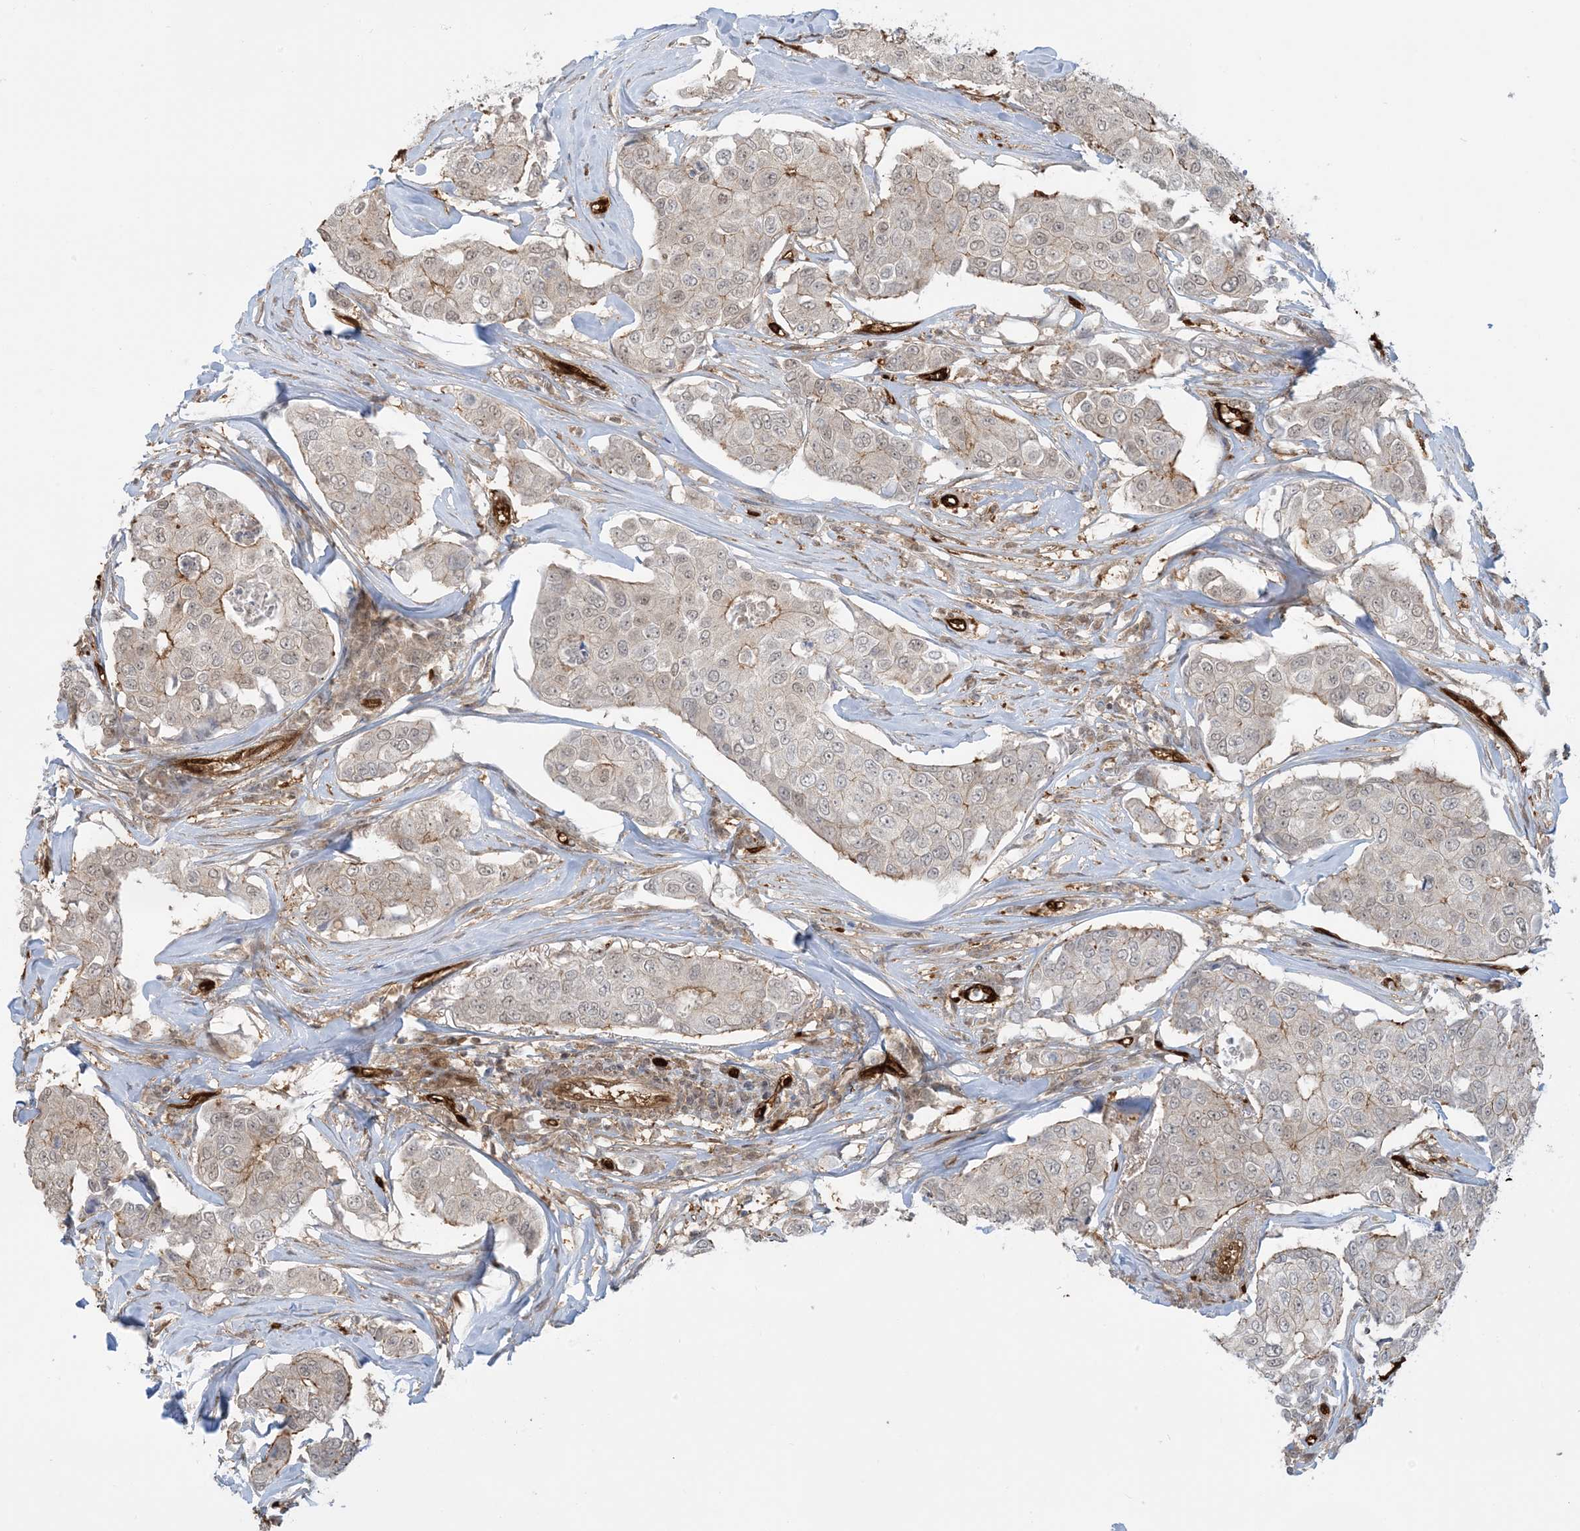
{"staining": {"intensity": "weak", "quantity": "<25%", "location": "cytoplasmic/membranous"}, "tissue": "breast cancer", "cell_type": "Tumor cells", "image_type": "cancer", "snomed": [{"axis": "morphology", "description": "Duct carcinoma"}, {"axis": "topography", "description": "Breast"}], "caption": "IHC of breast cancer reveals no positivity in tumor cells.", "gene": "PPM1F", "patient": {"sex": "female", "age": 80}}